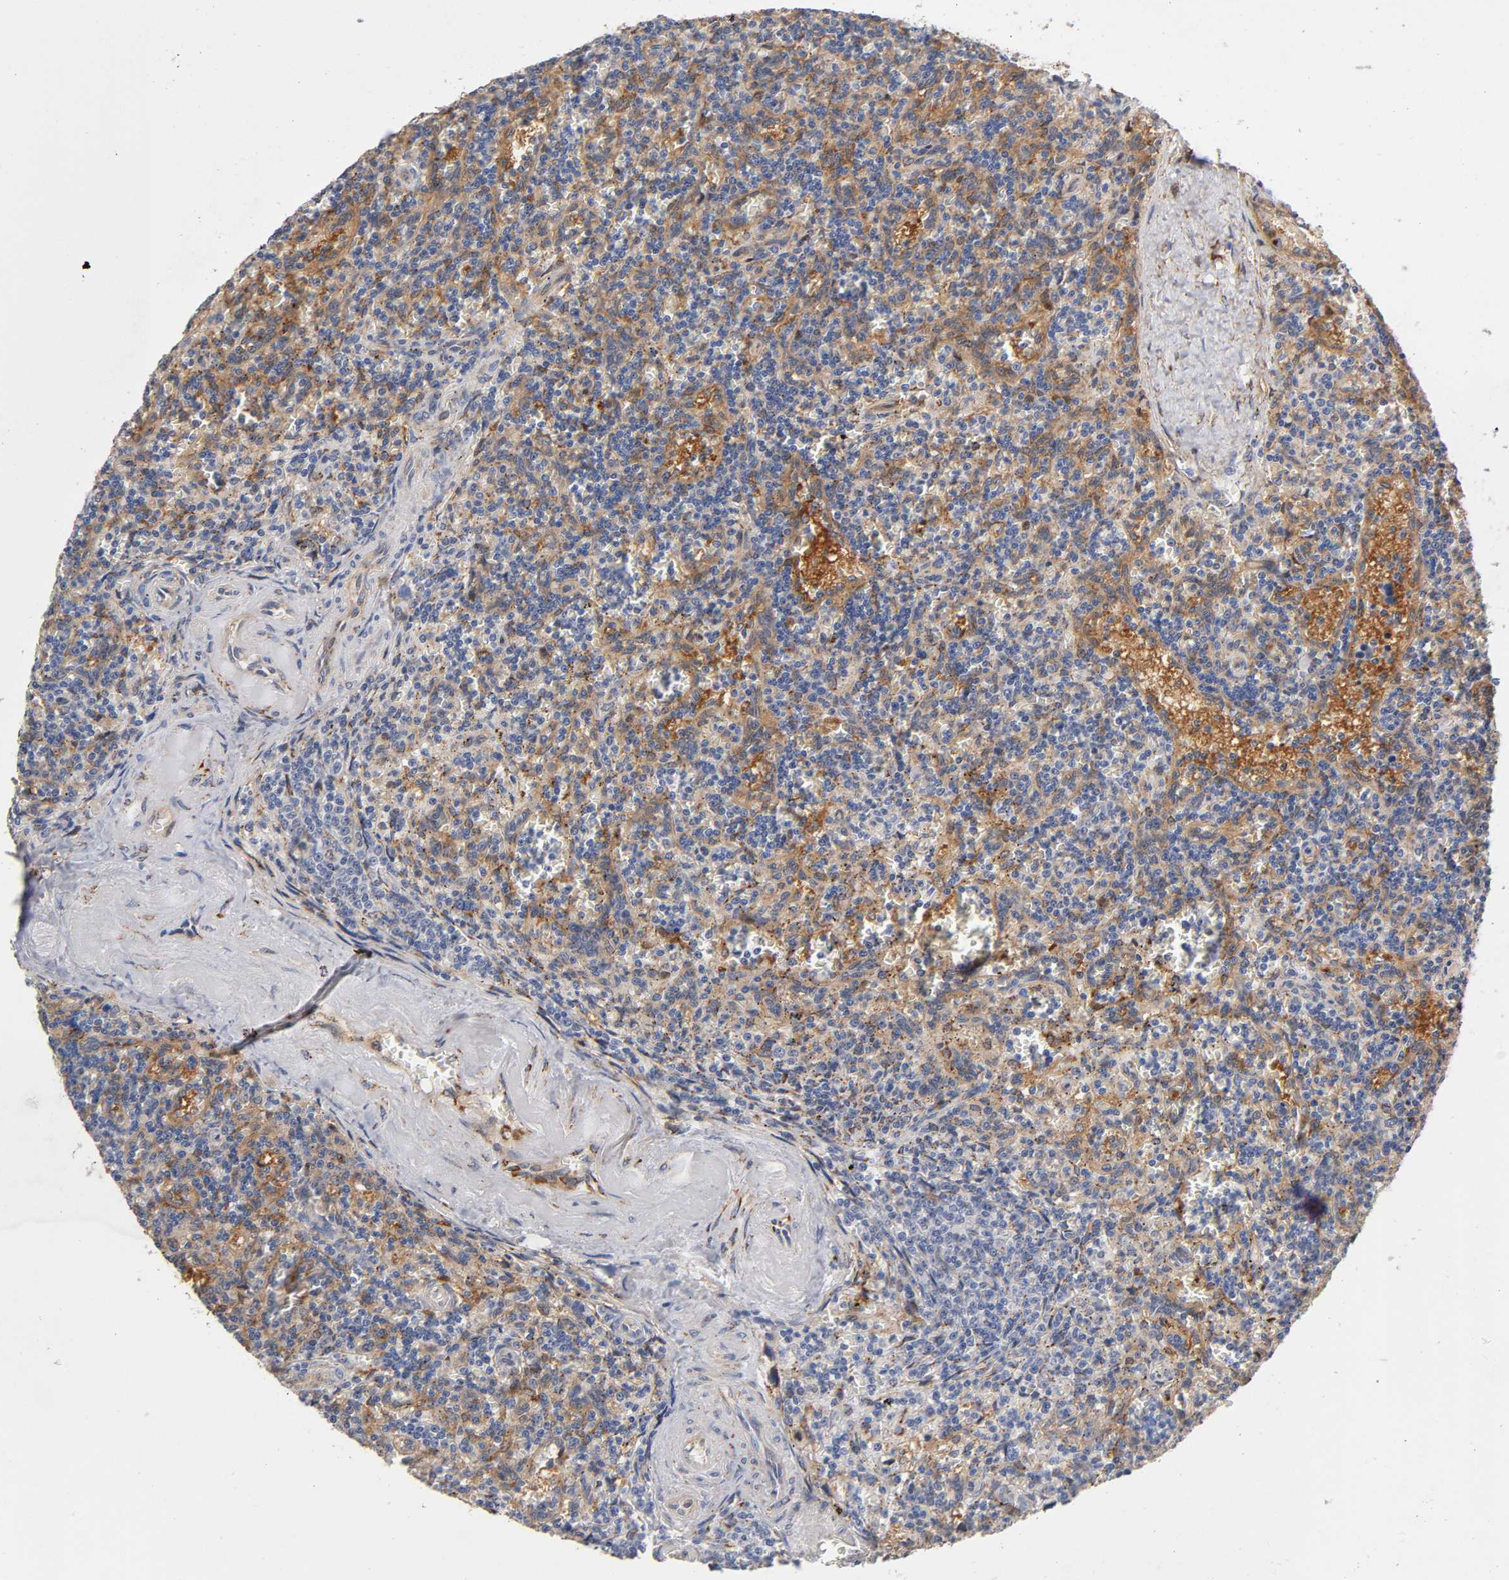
{"staining": {"intensity": "moderate", "quantity": "<25%", "location": "cytoplasmic/membranous"}, "tissue": "lymphoma", "cell_type": "Tumor cells", "image_type": "cancer", "snomed": [{"axis": "morphology", "description": "Malignant lymphoma, non-Hodgkin's type, Low grade"}, {"axis": "topography", "description": "Spleen"}], "caption": "Malignant lymphoma, non-Hodgkin's type (low-grade) was stained to show a protein in brown. There is low levels of moderate cytoplasmic/membranous expression in approximately <25% of tumor cells. (DAB IHC, brown staining for protein, blue staining for nuclei).", "gene": "ISG15", "patient": {"sex": "male", "age": 73}}